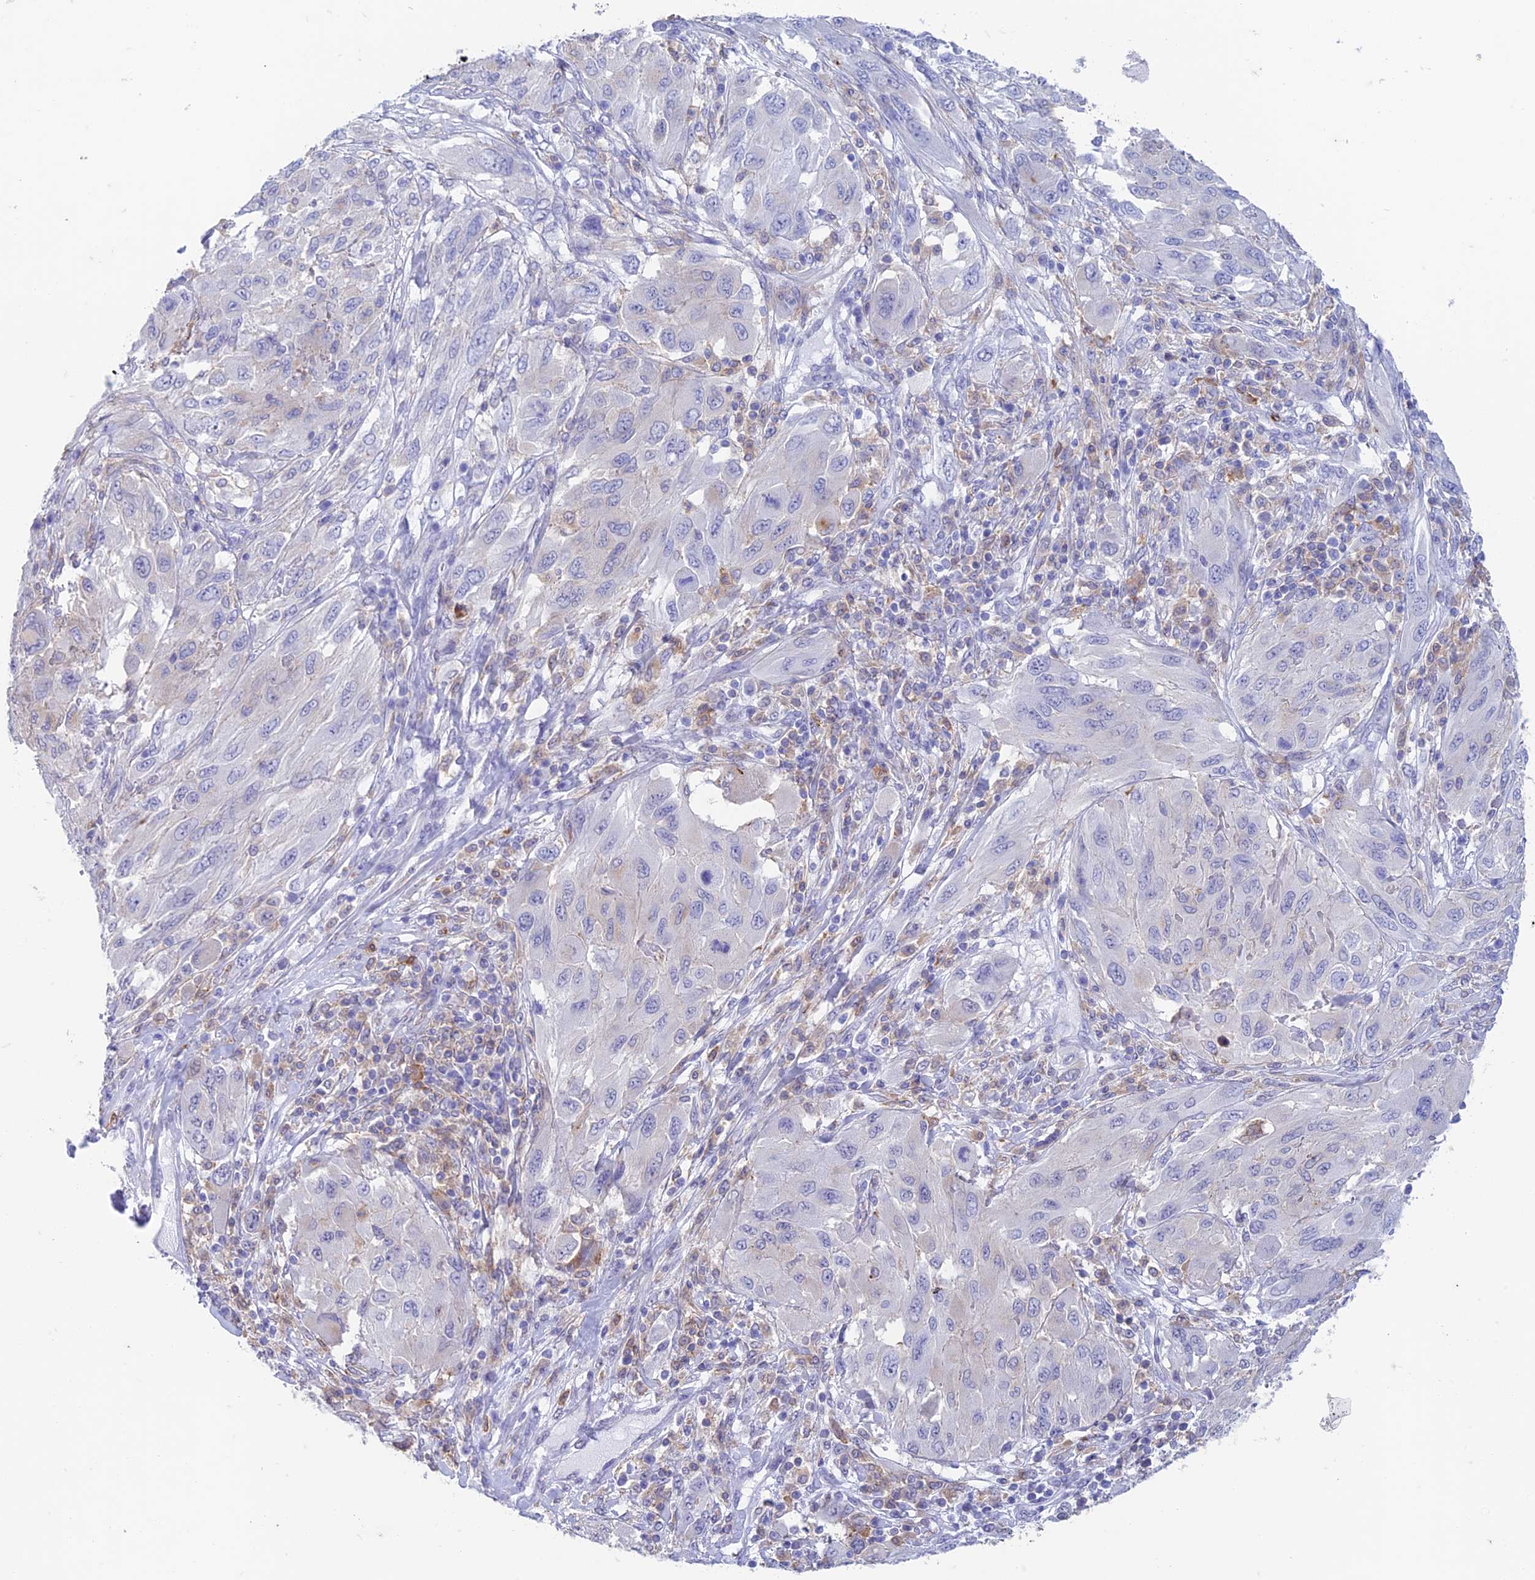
{"staining": {"intensity": "negative", "quantity": "none", "location": "none"}, "tissue": "melanoma", "cell_type": "Tumor cells", "image_type": "cancer", "snomed": [{"axis": "morphology", "description": "Malignant melanoma, NOS"}, {"axis": "topography", "description": "Skin"}], "caption": "Immunohistochemical staining of melanoma exhibits no significant expression in tumor cells.", "gene": "FGF7", "patient": {"sex": "female", "age": 91}}